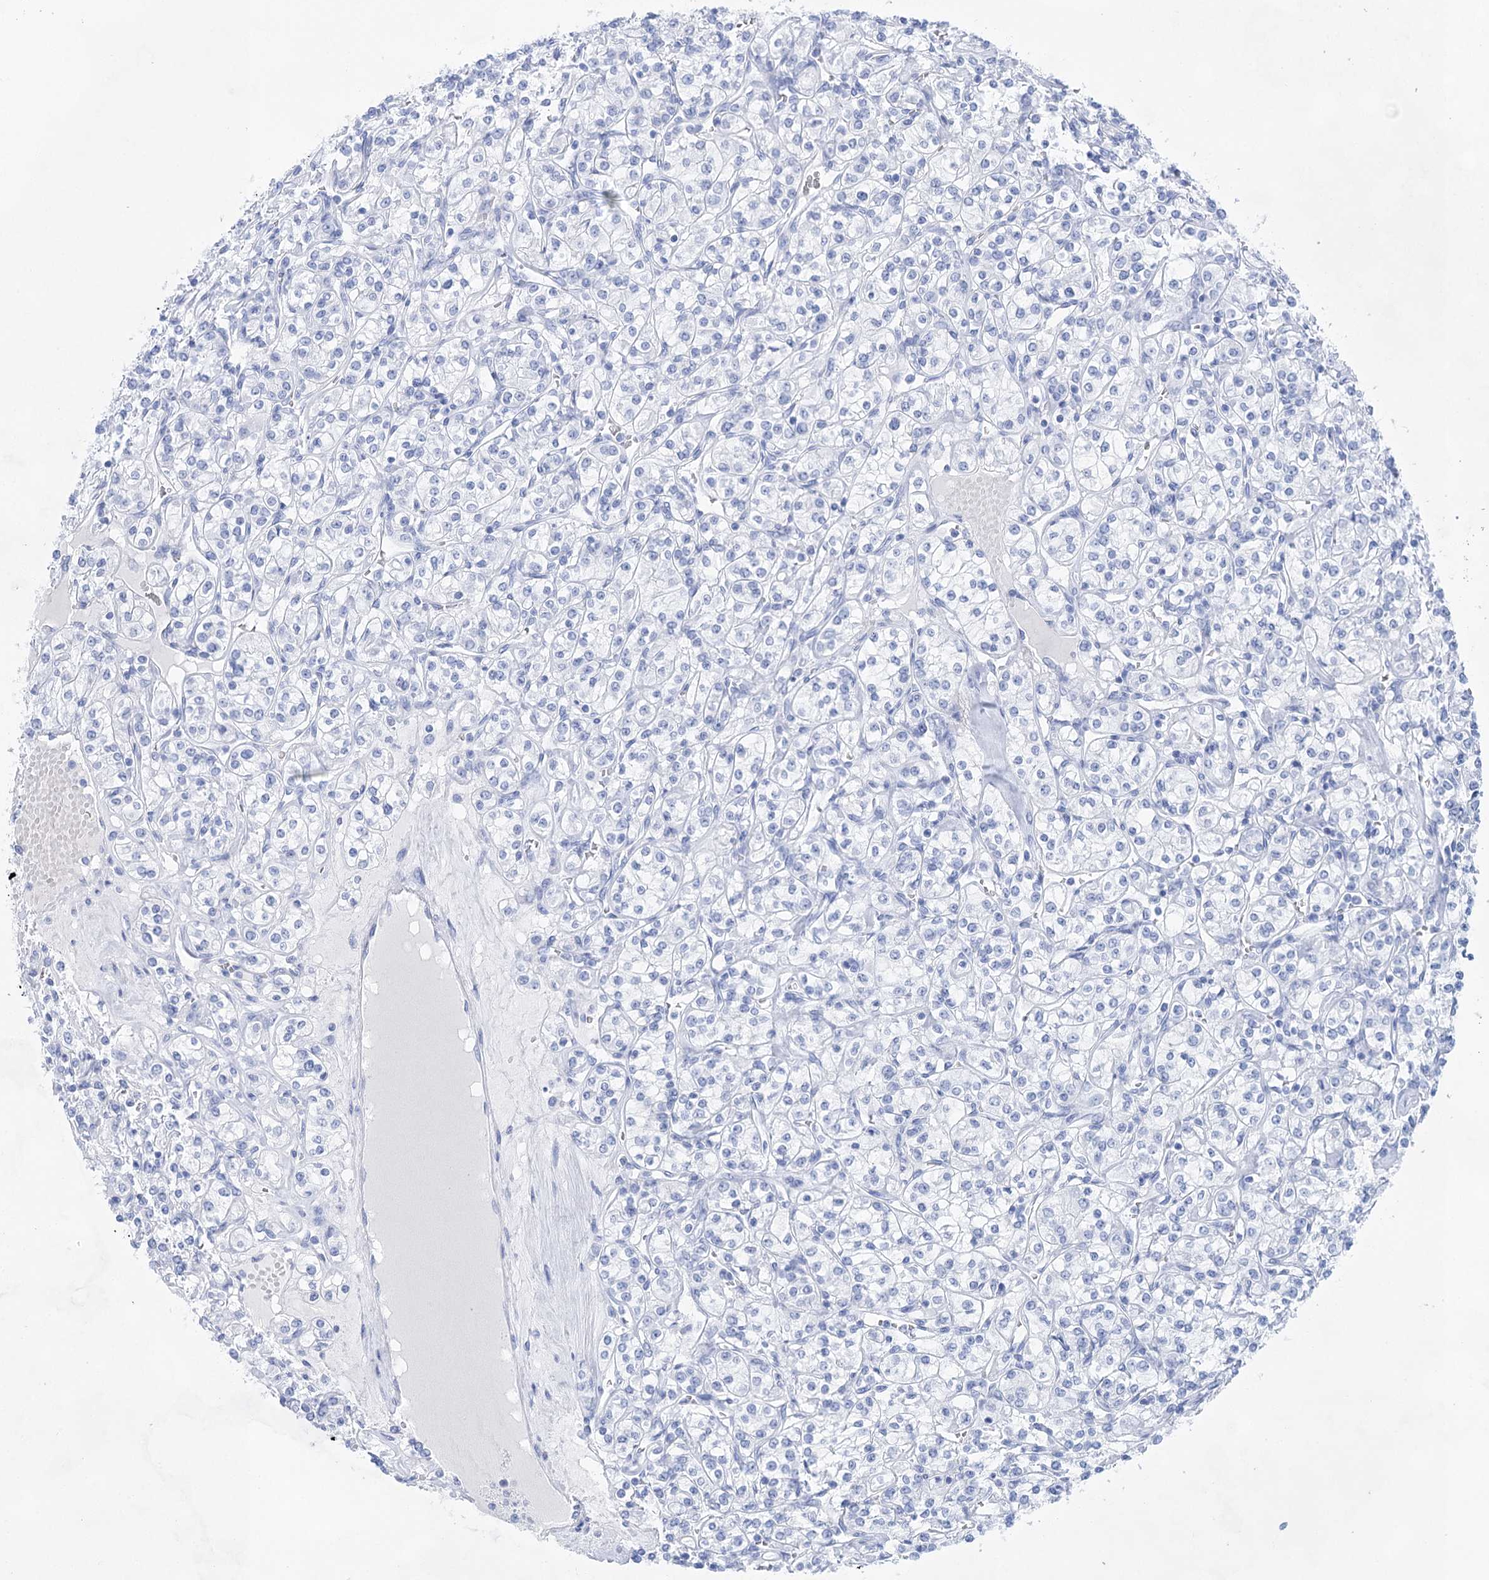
{"staining": {"intensity": "negative", "quantity": "none", "location": "none"}, "tissue": "renal cancer", "cell_type": "Tumor cells", "image_type": "cancer", "snomed": [{"axis": "morphology", "description": "Adenocarcinoma, NOS"}, {"axis": "topography", "description": "Kidney"}], "caption": "Tumor cells are negative for protein expression in human adenocarcinoma (renal).", "gene": "LALBA", "patient": {"sex": "male", "age": 77}}